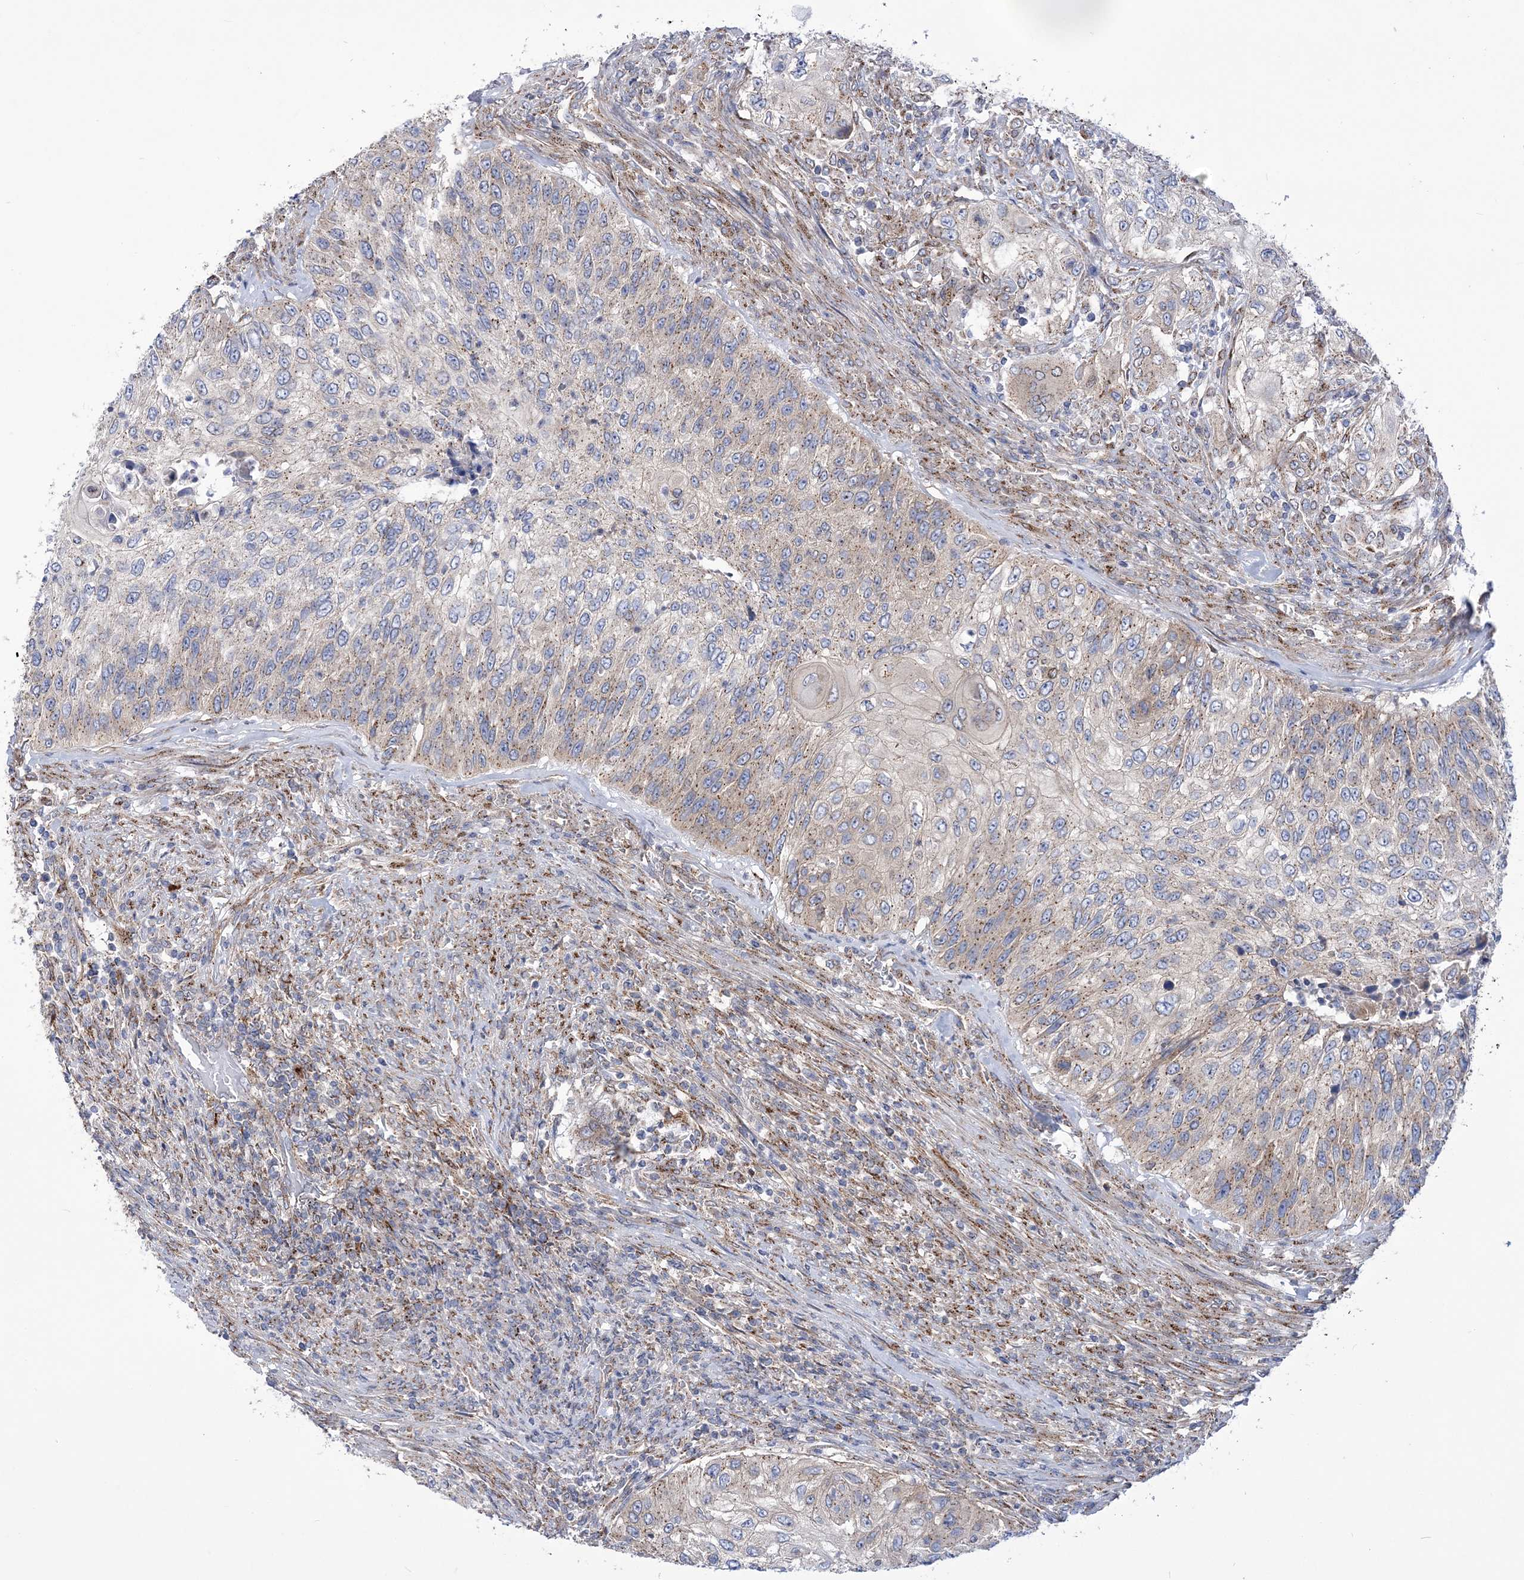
{"staining": {"intensity": "weak", "quantity": "<25%", "location": "cytoplasmic/membranous"}, "tissue": "urothelial cancer", "cell_type": "Tumor cells", "image_type": "cancer", "snomed": [{"axis": "morphology", "description": "Urothelial carcinoma, High grade"}, {"axis": "topography", "description": "Urinary bladder"}], "caption": "Immunohistochemistry image of urothelial cancer stained for a protein (brown), which displays no expression in tumor cells. (DAB immunohistochemistry with hematoxylin counter stain).", "gene": "COPB2", "patient": {"sex": "female", "age": 60}}